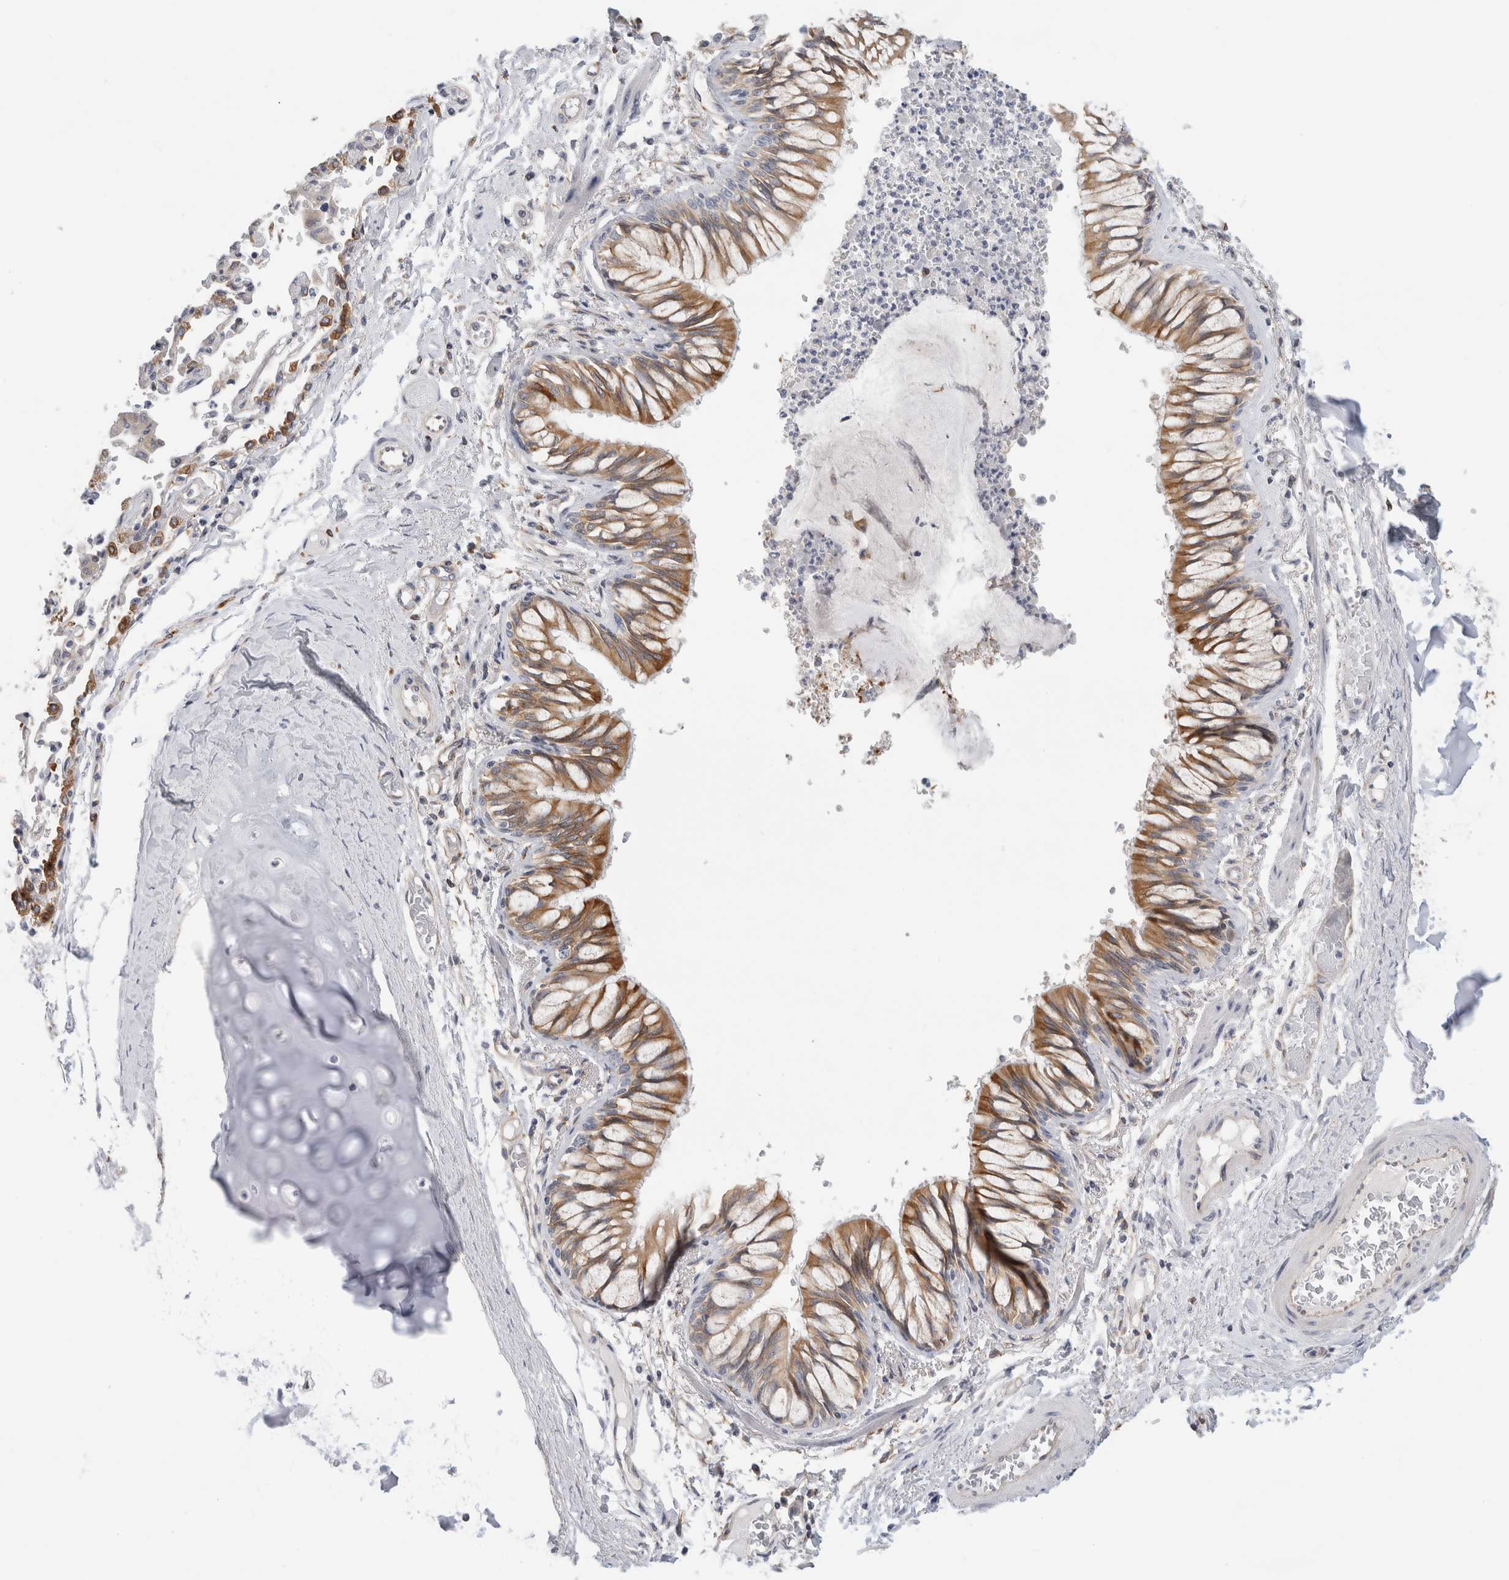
{"staining": {"intensity": "moderate", "quantity": ">75%", "location": "cytoplasmic/membranous"}, "tissue": "bronchus", "cell_type": "Respiratory epithelial cells", "image_type": "normal", "snomed": [{"axis": "morphology", "description": "Normal tissue, NOS"}, {"axis": "topography", "description": "Cartilage tissue"}, {"axis": "topography", "description": "Bronchus"}, {"axis": "topography", "description": "Lung"}], "caption": "Brown immunohistochemical staining in normal human bronchus displays moderate cytoplasmic/membranous positivity in about >75% of respiratory epithelial cells.", "gene": "SYTL5", "patient": {"sex": "female", "age": 49}}